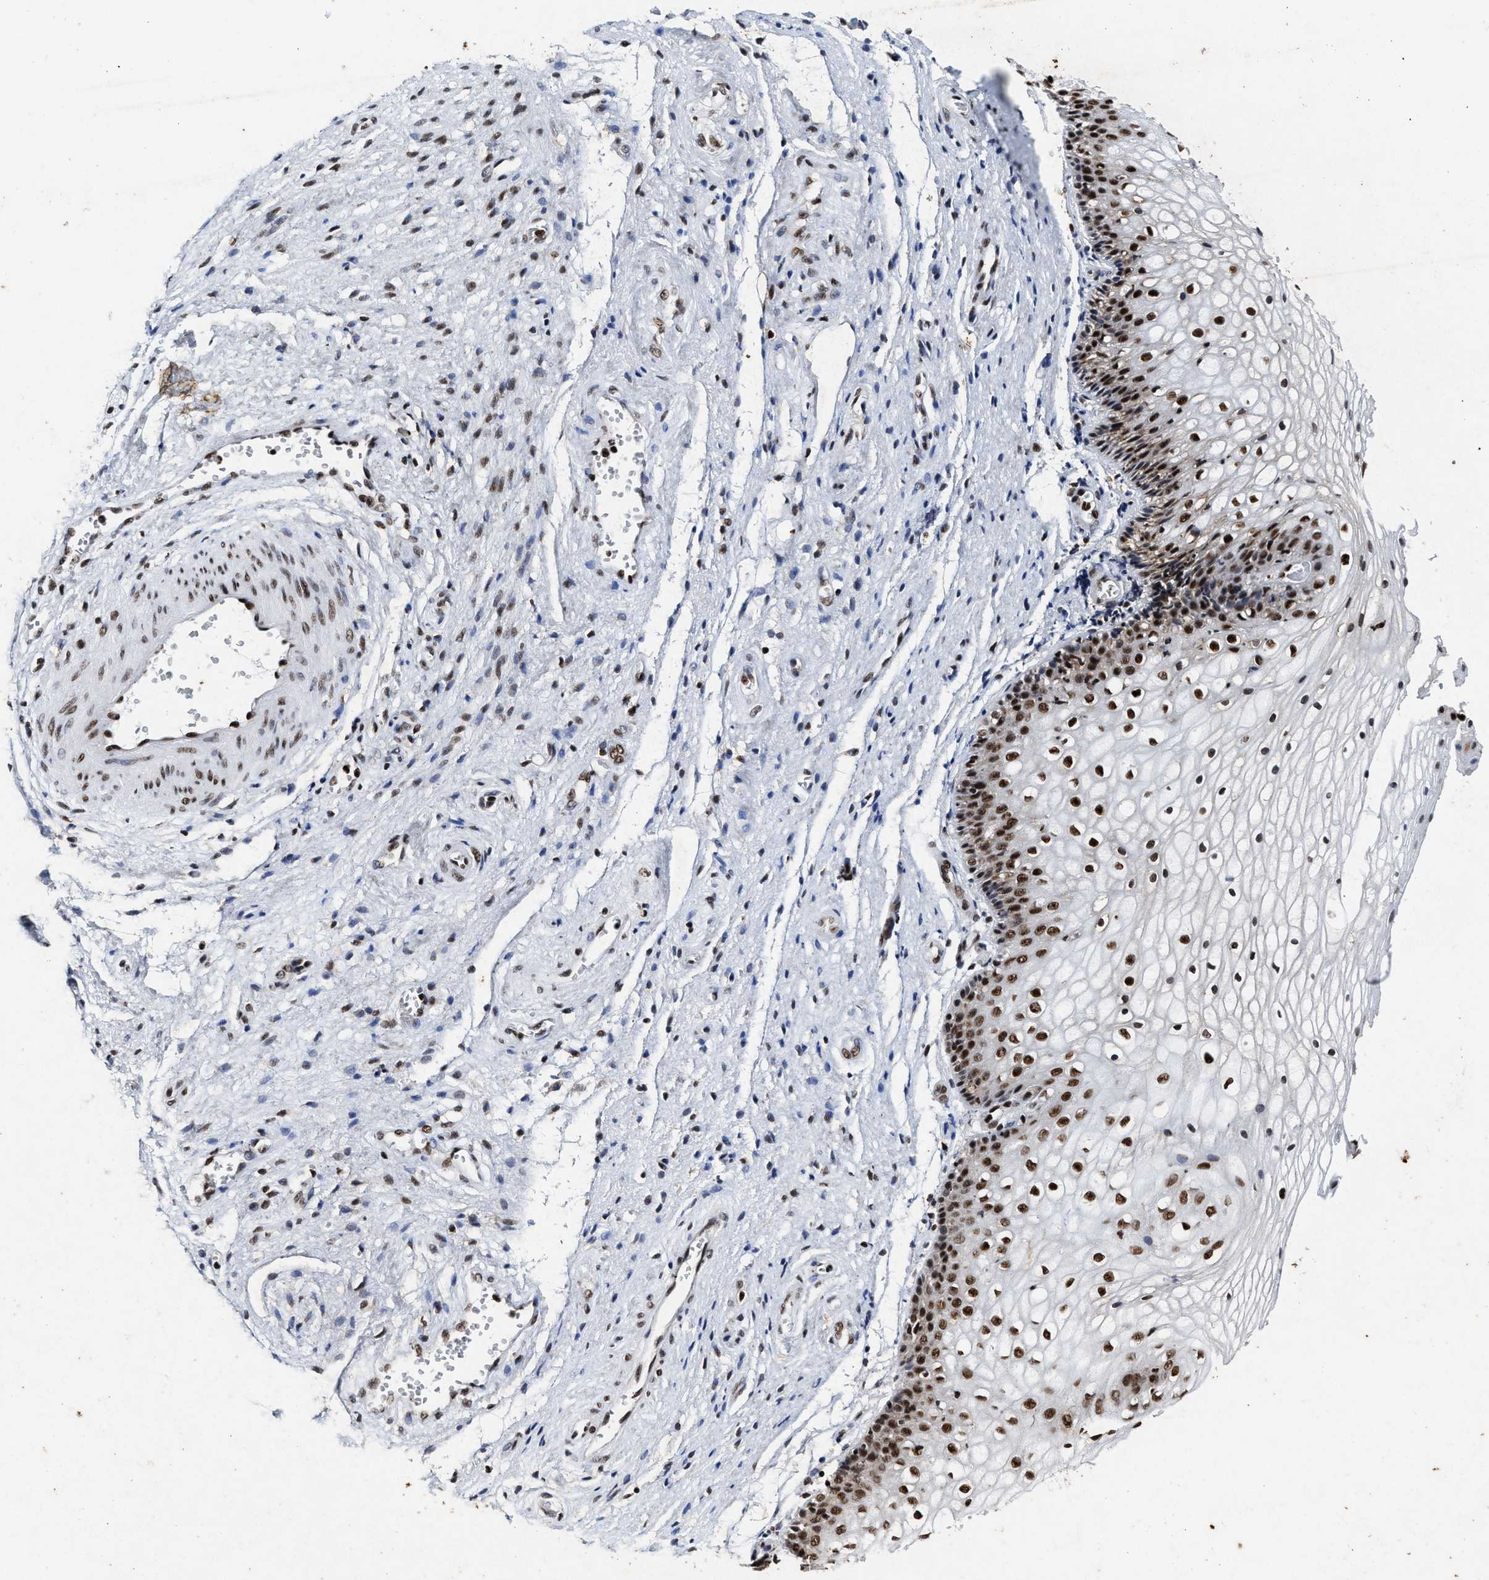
{"staining": {"intensity": "strong", "quantity": ">75%", "location": "nuclear"}, "tissue": "vagina", "cell_type": "Squamous epithelial cells", "image_type": "normal", "snomed": [{"axis": "morphology", "description": "Normal tissue, NOS"}, {"axis": "topography", "description": "Vagina"}], "caption": "Squamous epithelial cells demonstrate strong nuclear expression in approximately >75% of cells in unremarkable vagina.", "gene": "ALYREF", "patient": {"sex": "female", "age": 34}}